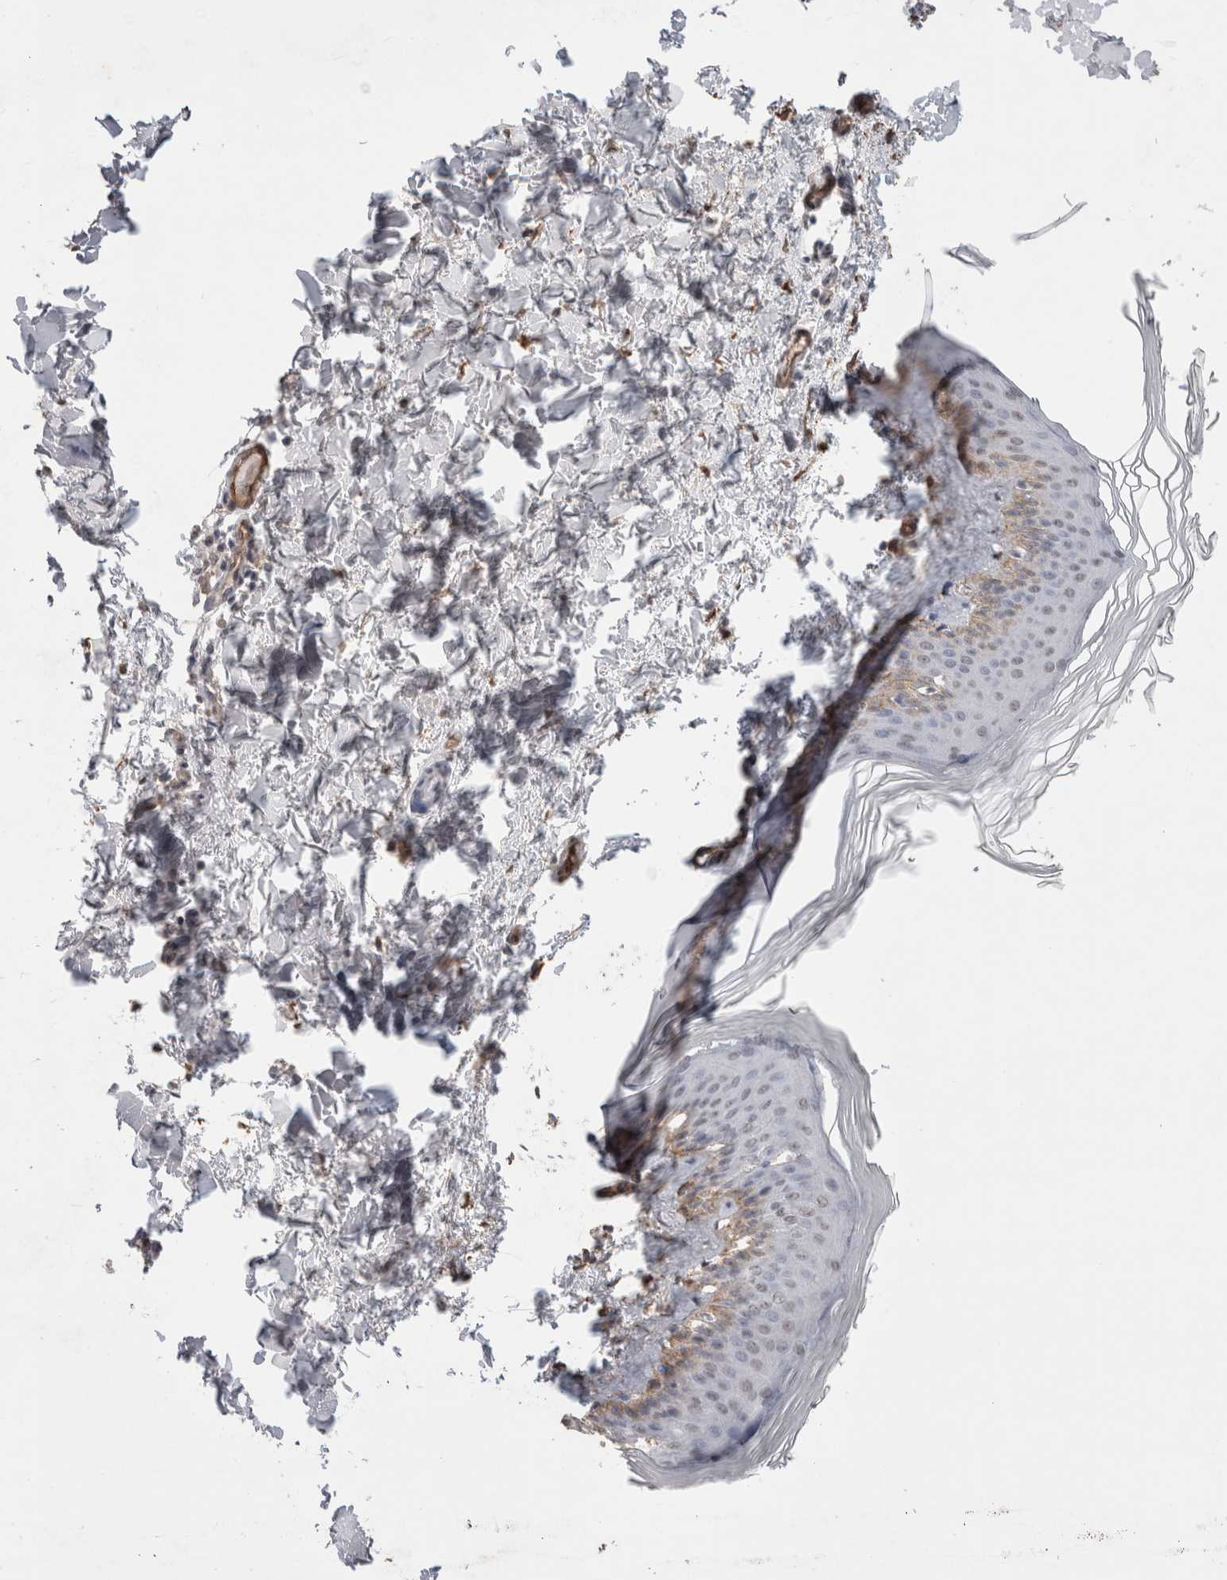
{"staining": {"intensity": "negative", "quantity": "none", "location": "none"}, "tissue": "skin", "cell_type": "Fibroblasts", "image_type": "normal", "snomed": [{"axis": "morphology", "description": "Normal tissue, NOS"}, {"axis": "topography", "description": "Skin"}], "caption": "High magnification brightfield microscopy of normal skin stained with DAB (brown) and counterstained with hematoxylin (blue): fibroblasts show no significant positivity.", "gene": "CDH13", "patient": {"sex": "female", "age": 27}}